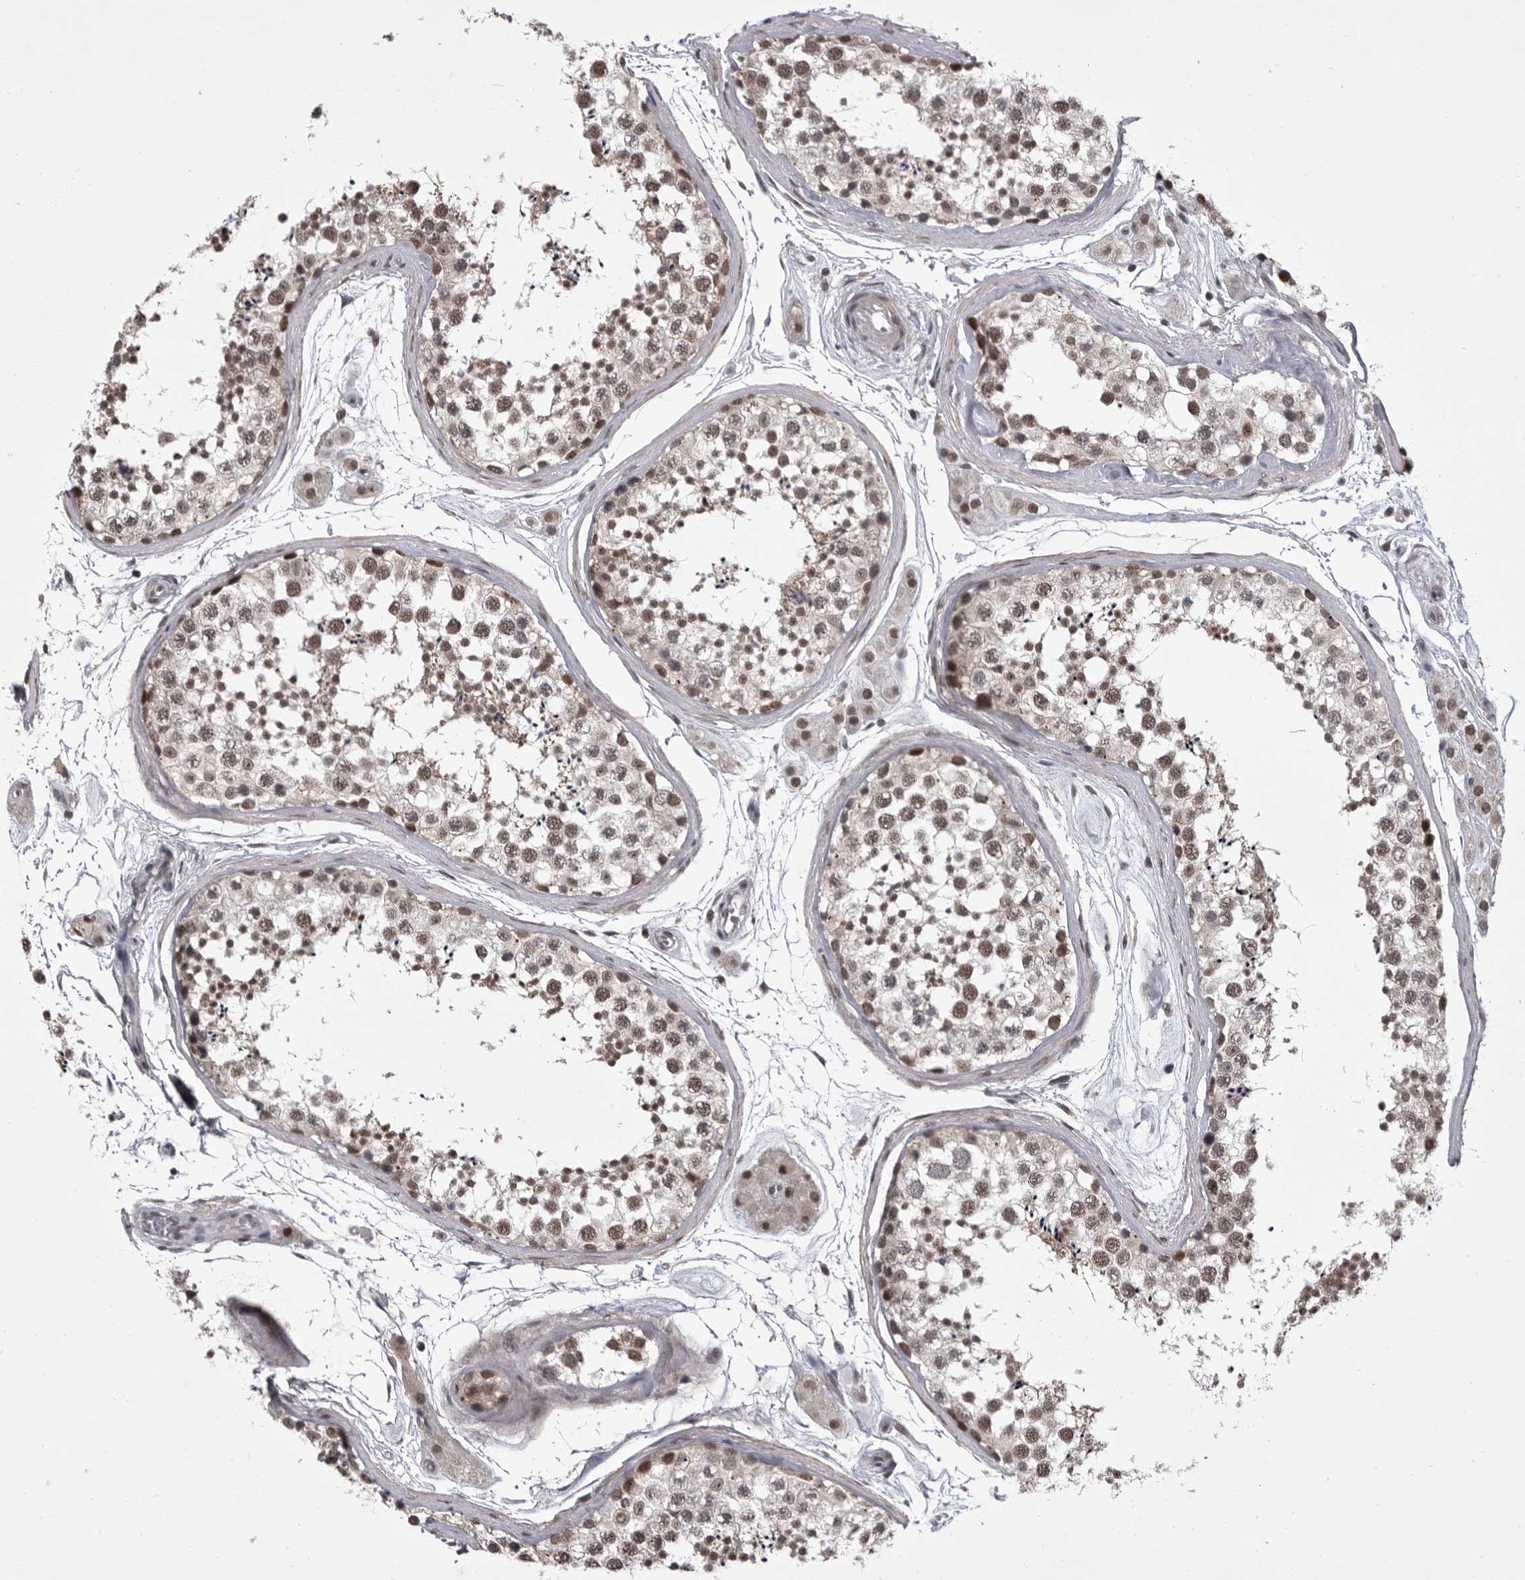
{"staining": {"intensity": "weak", "quantity": "25%-75%", "location": "nuclear"}, "tissue": "testis", "cell_type": "Cells in seminiferous ducts", "image_type": "normal", "snomed": [{"axis": "morphology", "description": "Normal tissue, NOS"}, {"axis": "topography", "description": "Testis"}], "caption": "This image displays unremarkable testis stained with IHC to label a protein in brown. The nuclear of cells in seminiferous ducts show weak positivity for the protein. Nuclei are counter-stained blue.", "gene": "PRPF3", "patient": {"sex": "male", "age": 56}}